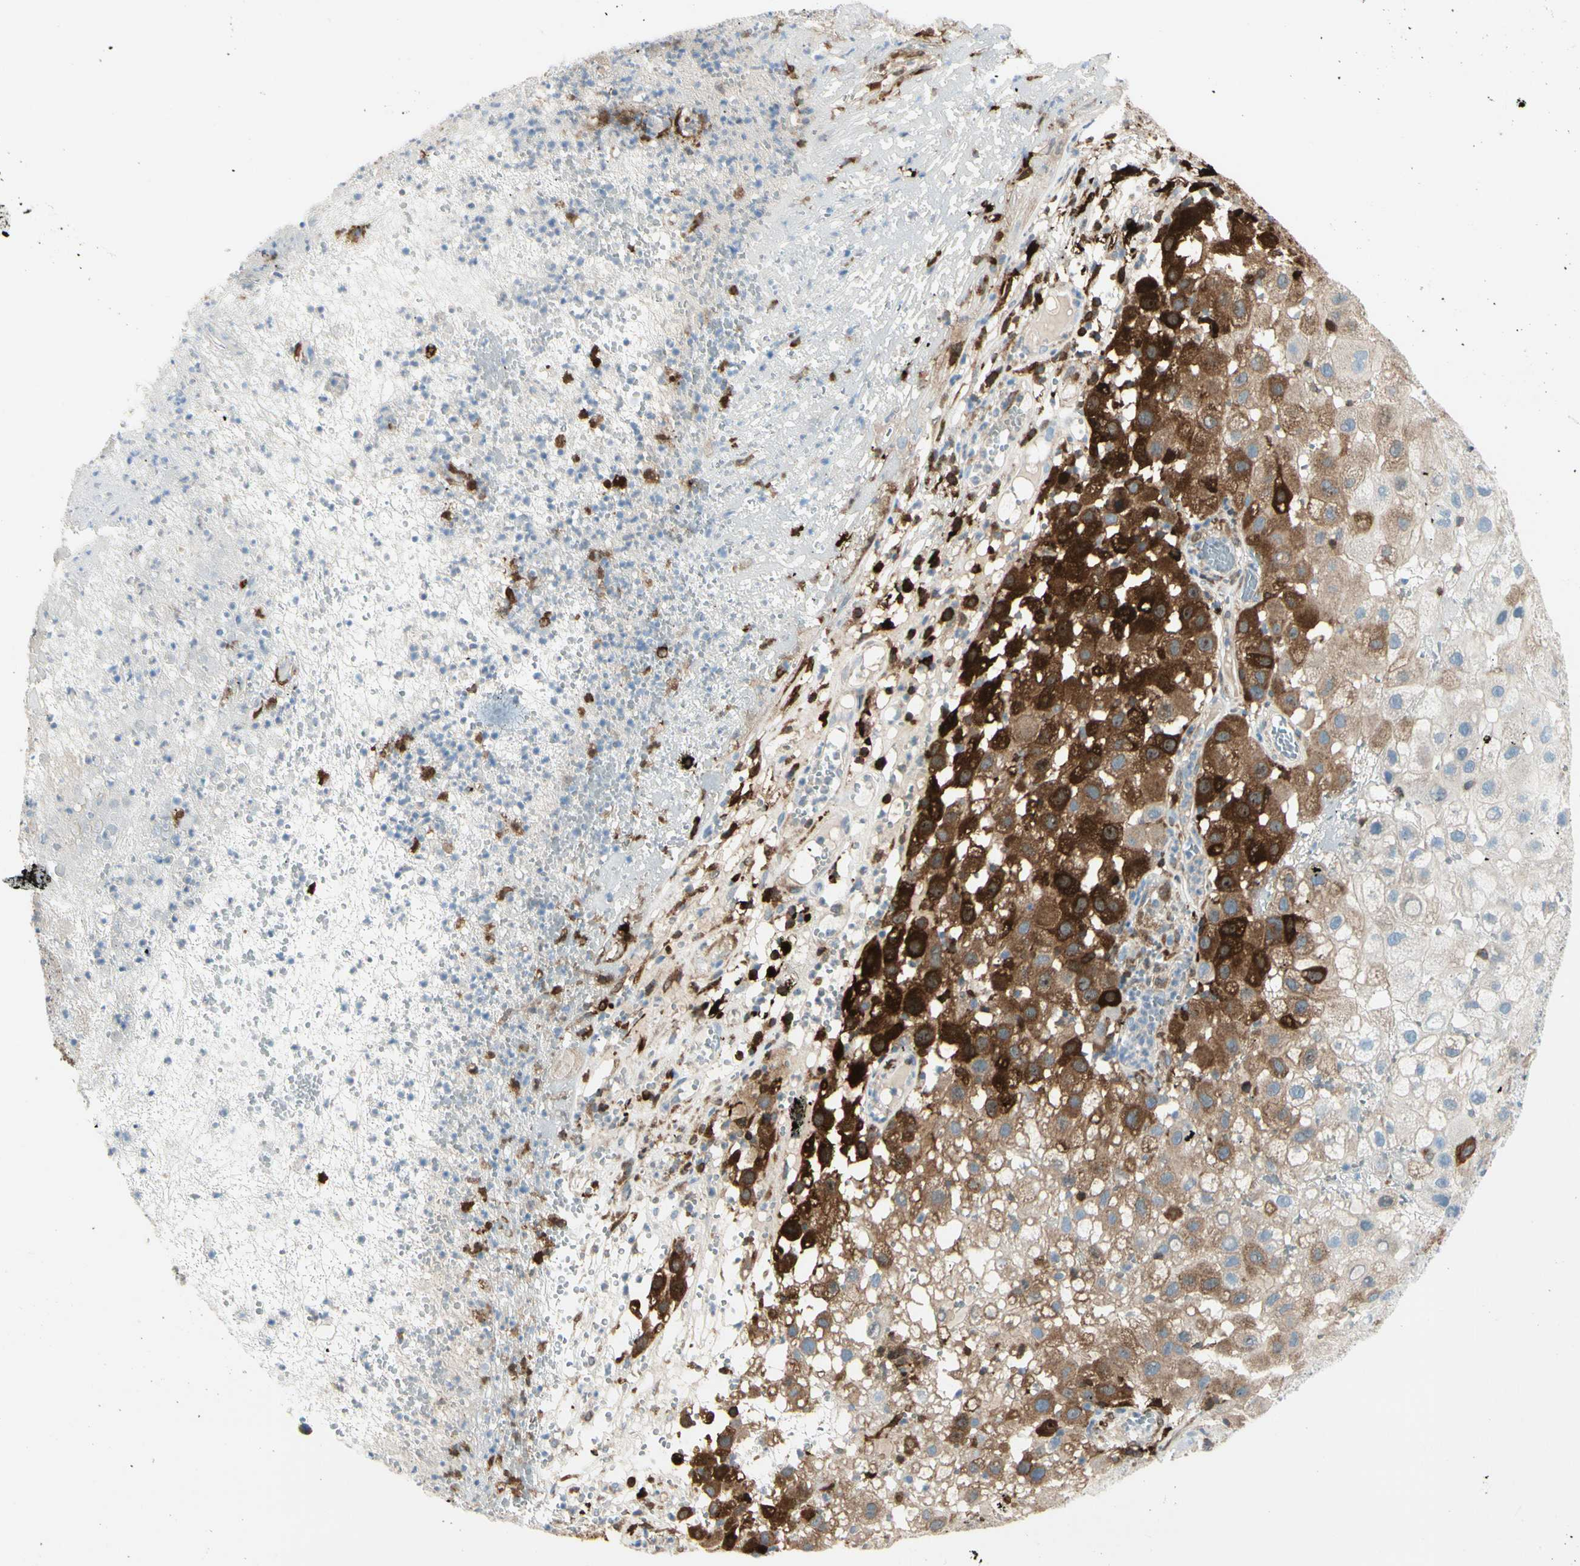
{"staining": {"intensity": "strong", "quantity": "25%-75%", "location": "cytoplasmic/membranous"}, "tissue": "melanoma", "cell_type": "Tumor cells", "image_type": "cancer", "snomed": [{"axis": "morphology", "description": "Malignant melanoma, NOS"}, {"axis": "topography", "description": "Skin"}], "caption": "Protein analysis of malignant melanoma tissue reveals strong cytoplasmic/membranous positivity in approximately 25%-75% of tumor cells.", "gene": "TRAF1", "patient": {"sex": "female", "age": 81}}